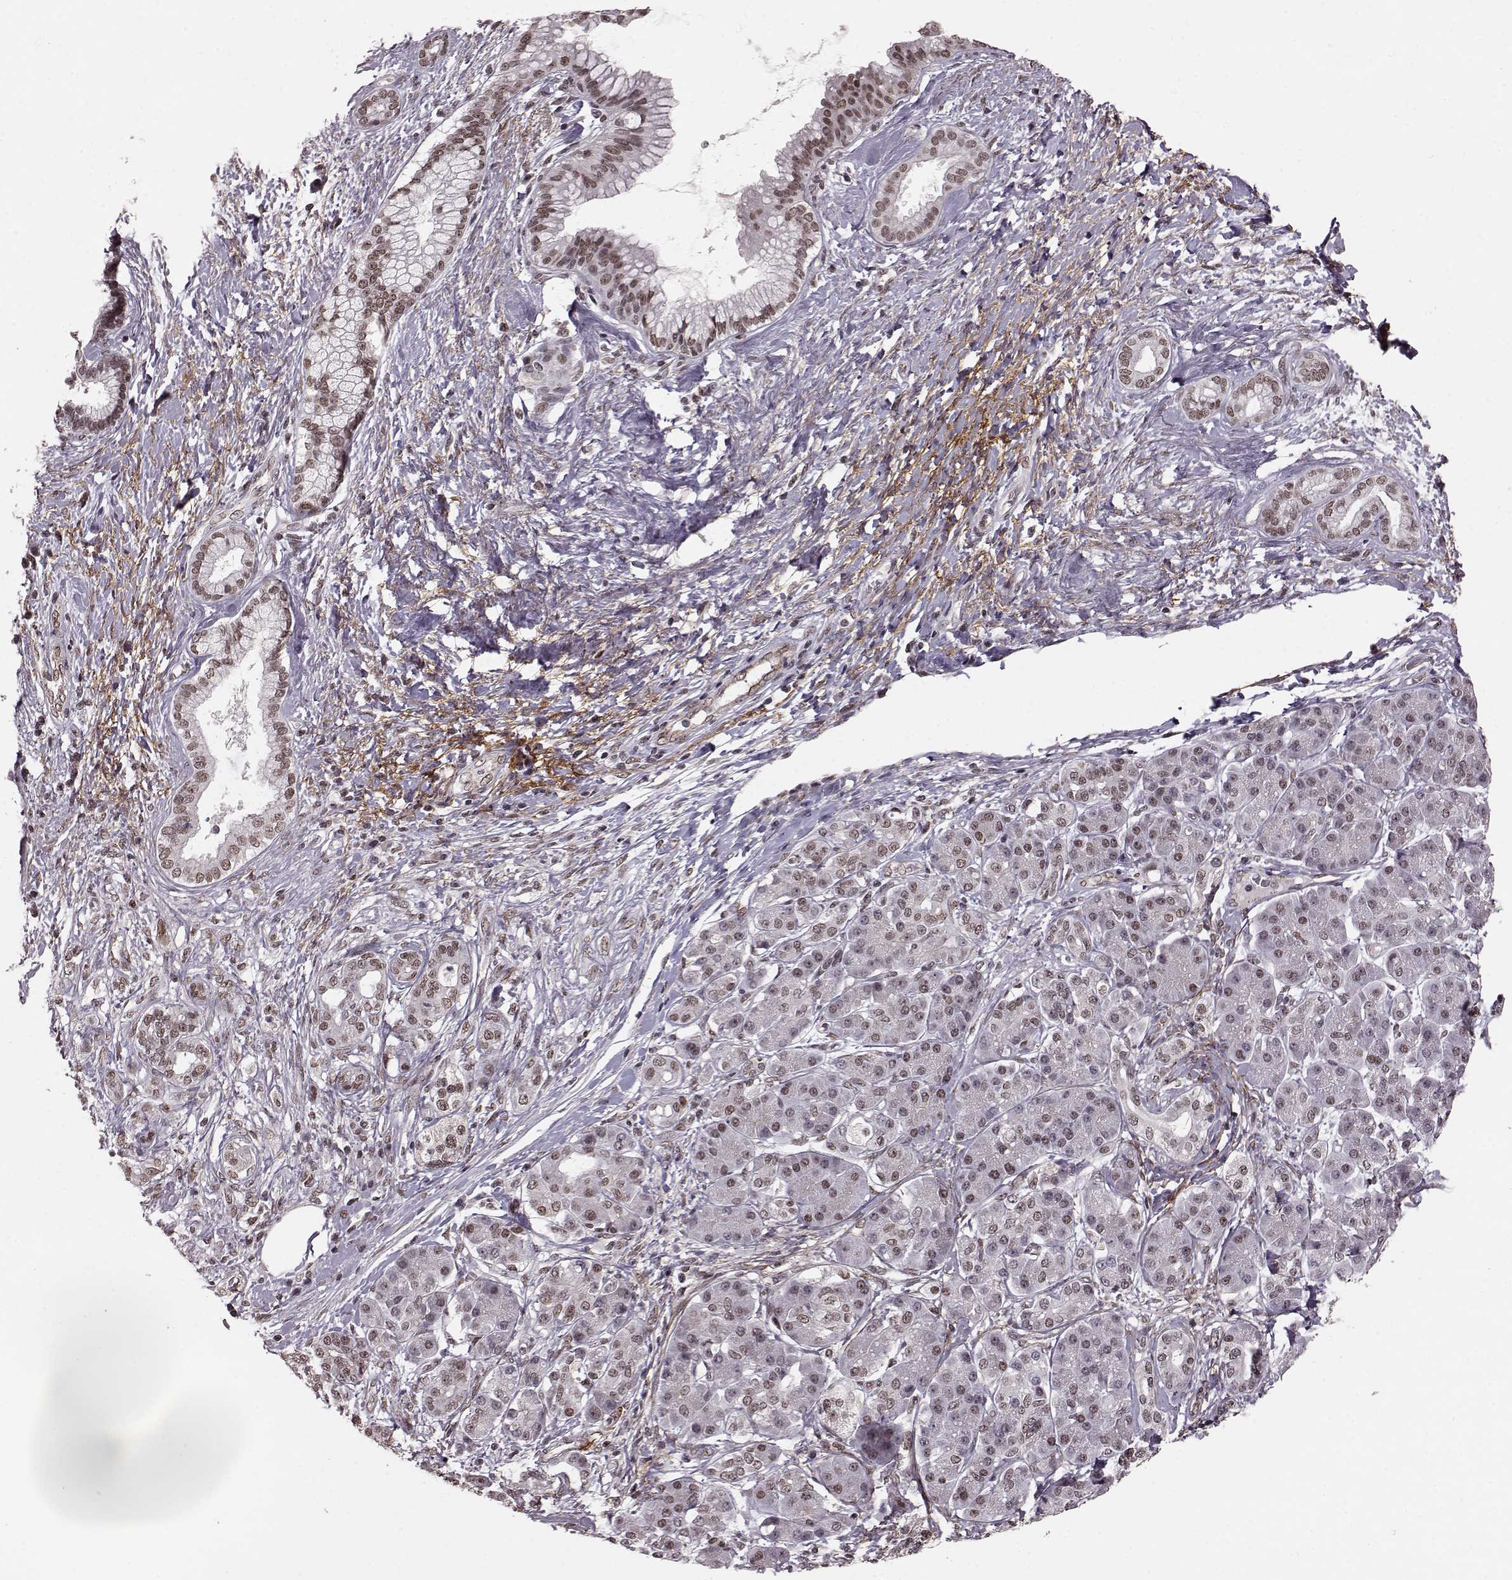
{"staining": {"intensity": "weak", "quantity": ">75%", "location": "nuclear"}, "tissue": "pancreatic cancer", "cell_type": "Tumor cells", "image_type": "cancer", "snomed": [{"axis": "morphology", "description": "Adenocarcinoma, NOS"}, {"axis": "topography", "description": "Pancreas"}], "caption": "A low amount of weak nuclear positivity is present in about >75% of tumor cells in pancreatic adenocarcinoma tissue. (DAB IHC, brown staining for protein, blue staining for nuclei).", "gene": "RRAGD", "patient": {"sex": "female", "age": 73}}